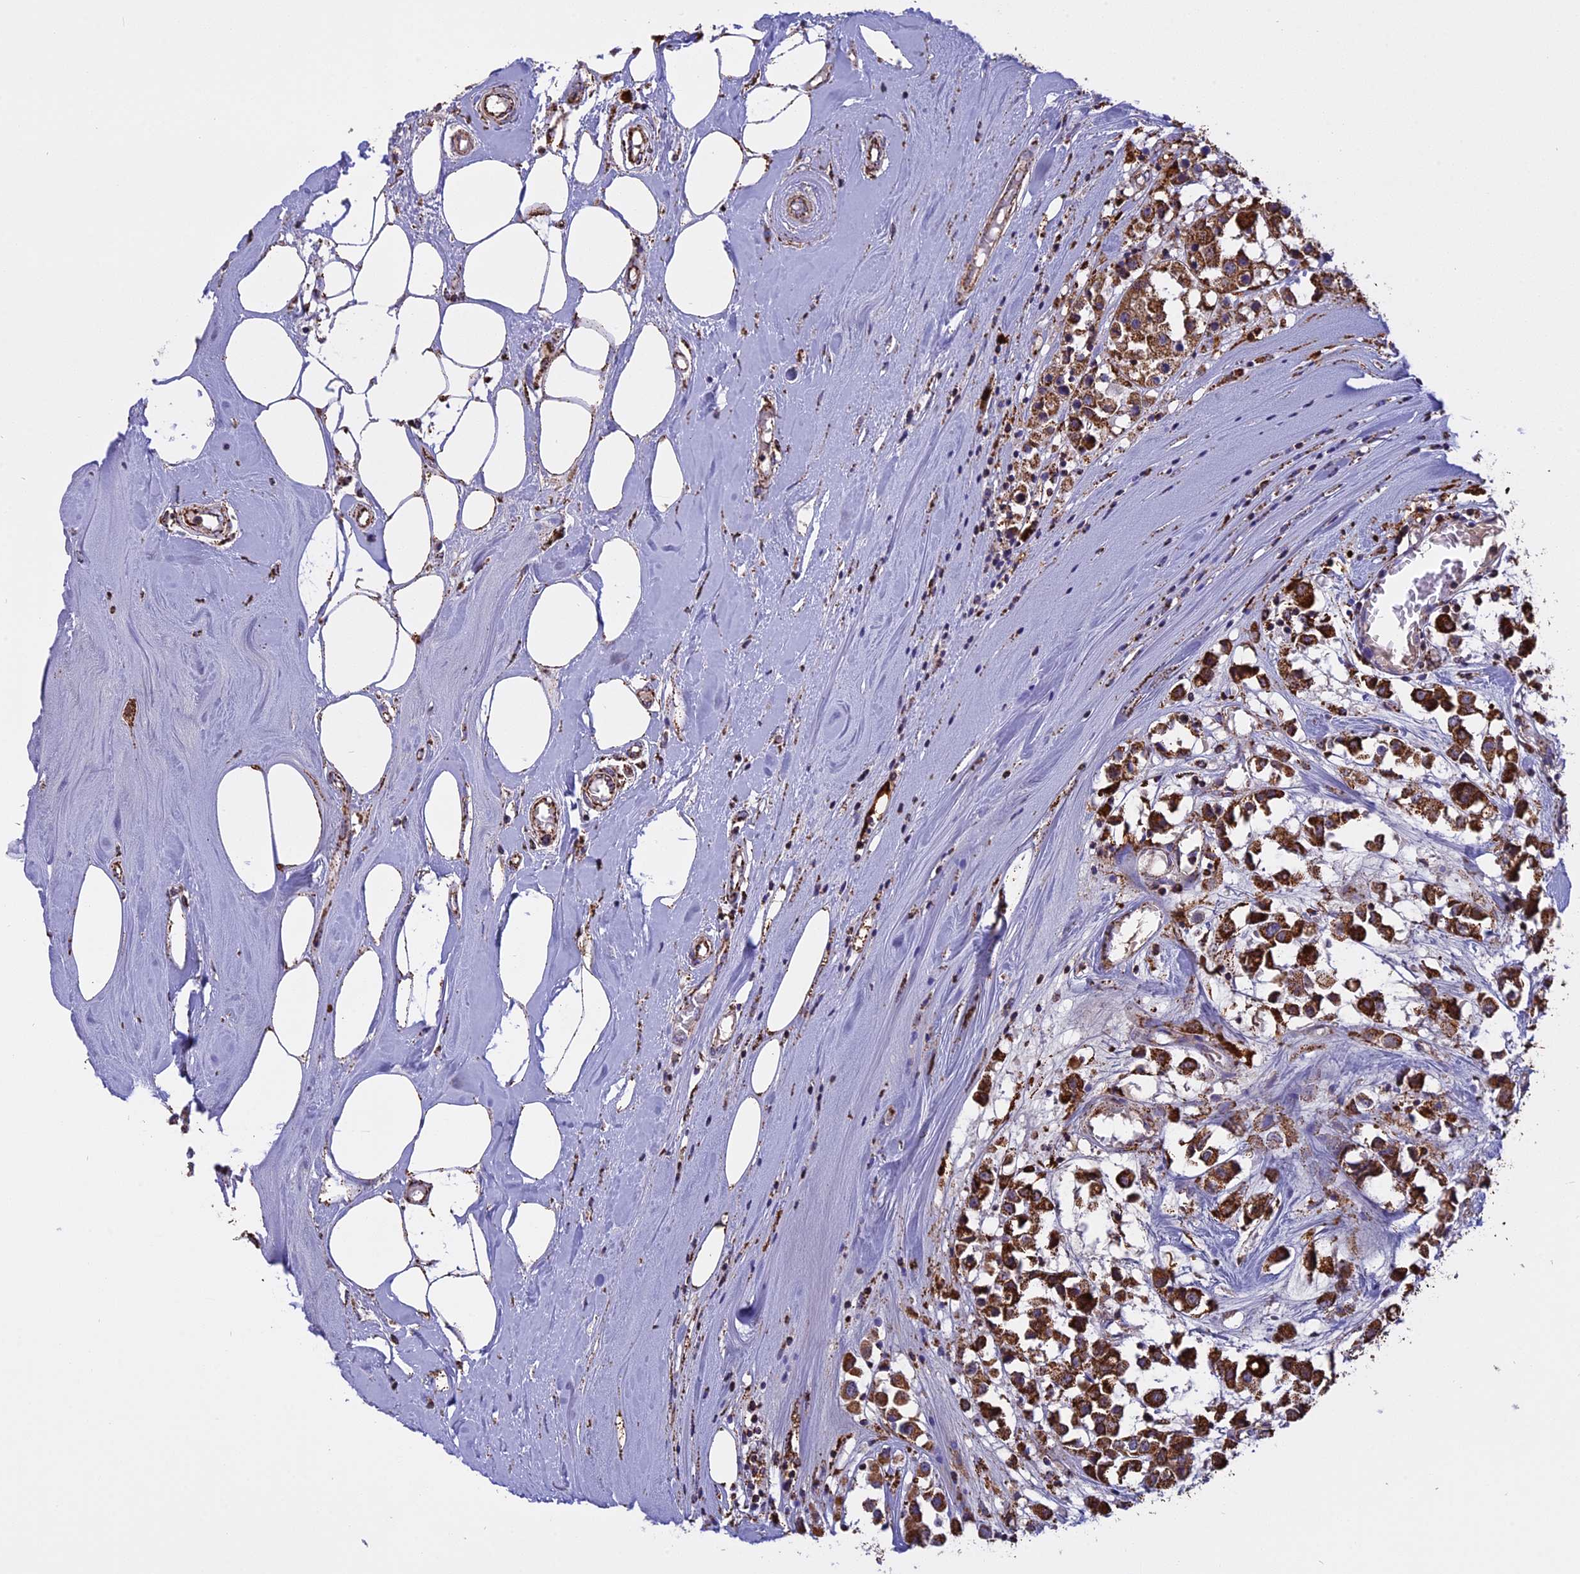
{"staining": {"intensity": "strong", "quantity": ">75%", "location": "cytoplasmic/membranous"}, "tissue": "breast cancer", "cell_type": "Tumor cells", "image_type": "cancer", "snomed": [{"axis": "morphology", "description": "Duct carcinoma"}, {"axis": "topography", "description": "Breast"}], "caption": "The photomicrograph exhibits immunohistochemical staining of breast invasive ductal carcinoma. There is strong cytoplasmic/membranous expression is appreciated in about >75% of tumor cells. The staining was performed using DAB (3,3'-diaminobenzidine), with brown indicating positive protein expression. Nuclei are stained blue with hematoxylin.", "gene": "KCNG1", "patient": {"sex": "female", "age": 61}}